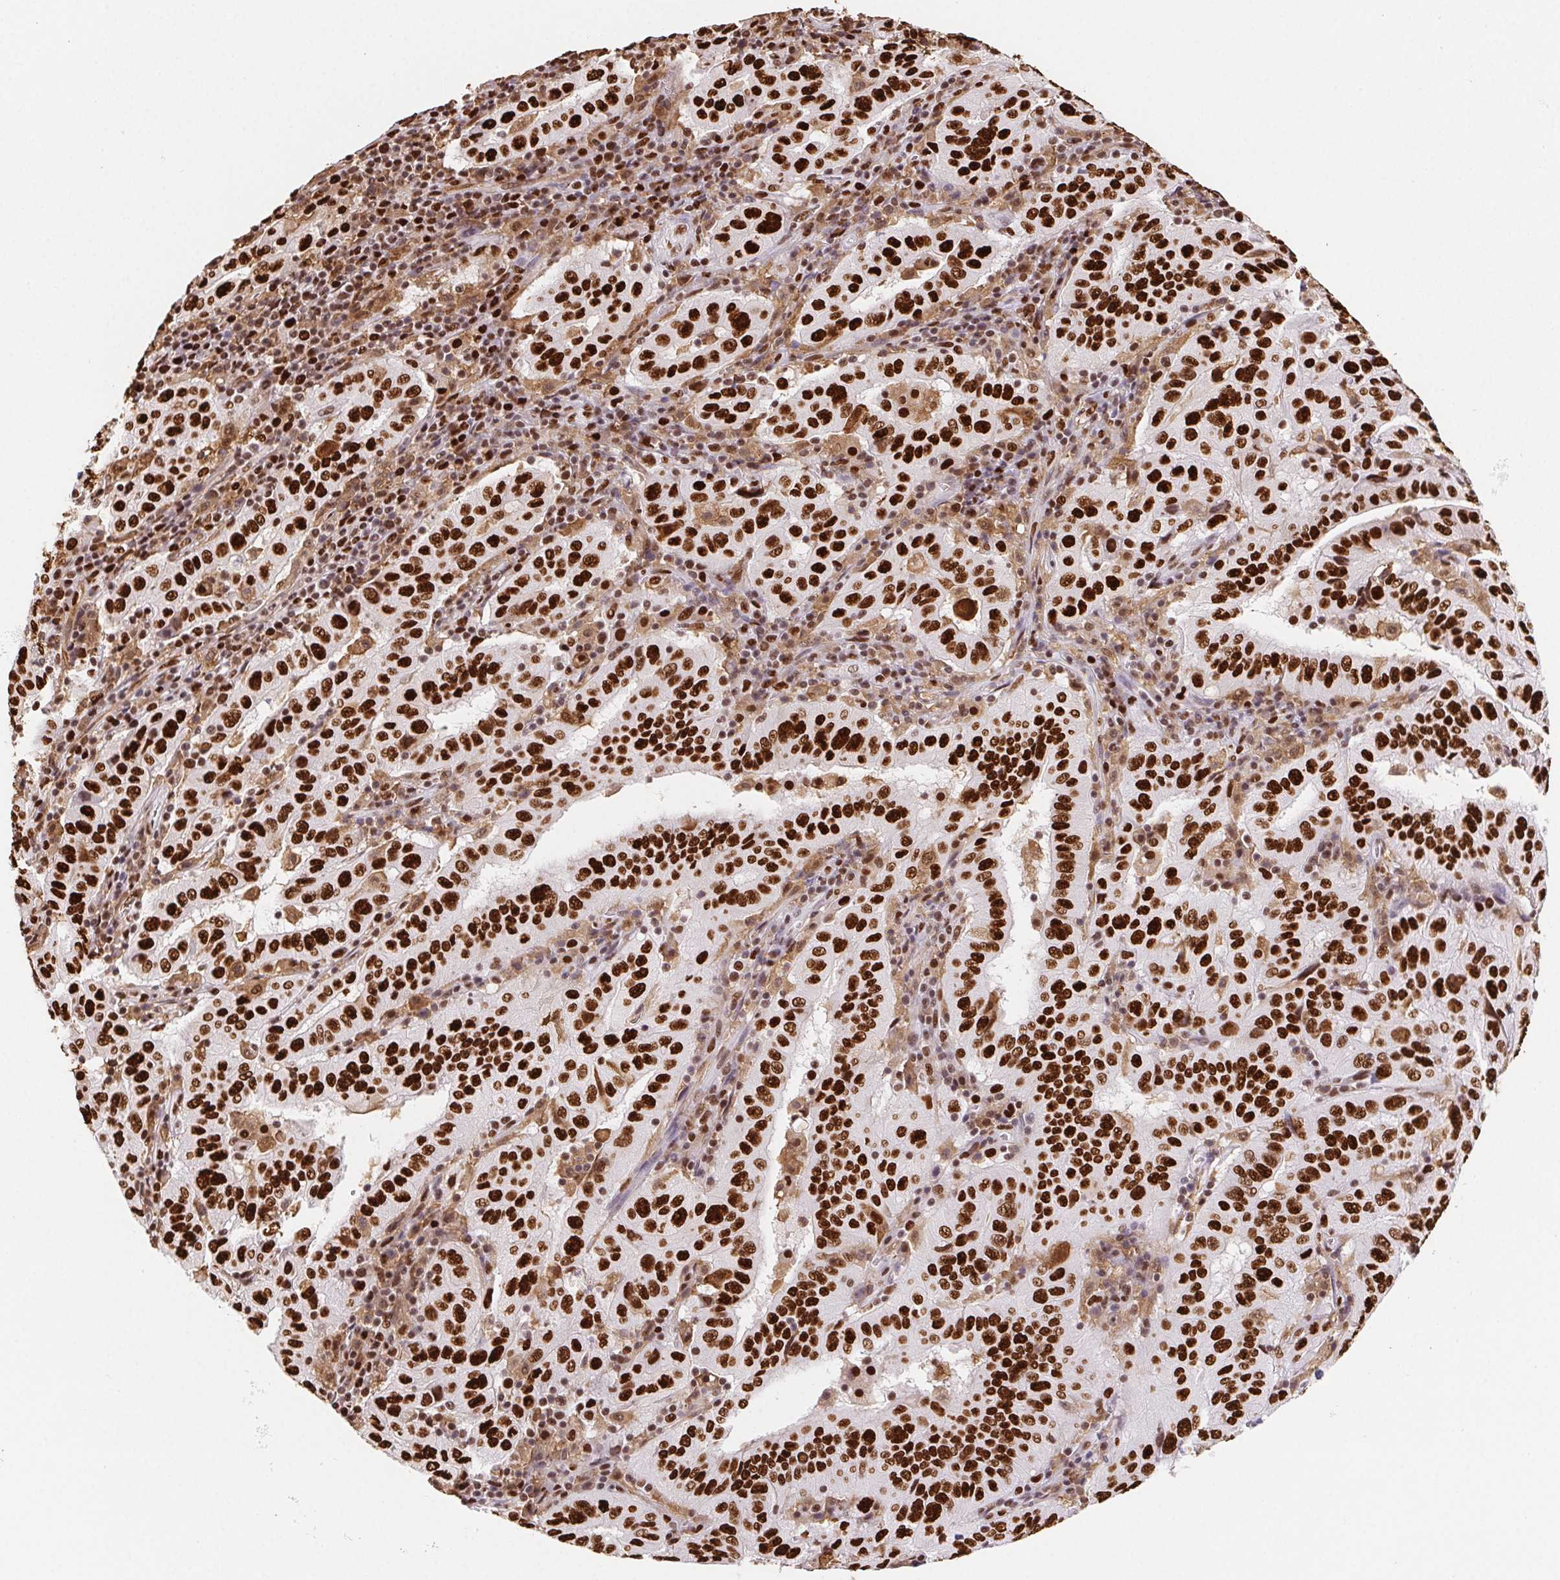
{"staining": {"intensity": "strong", "quantity": ">75%", "location": "nuclear"}, "tissue": "pancreatic cancer", "cell_type": "Tumor cells", "image_type": "cancer", "snomed": [{"axis": "morphology", "description": "Adenocarcinoma, NOS"}, {"axis": "topography", "description": "Pancreas"}], "caption": "Strong nuclear expression is seen in about >75% of tumor cells in pancreatic cancer (adenocarcinoma).", "gene": "SET", "patient": {"sex": "male", "age": 63}}